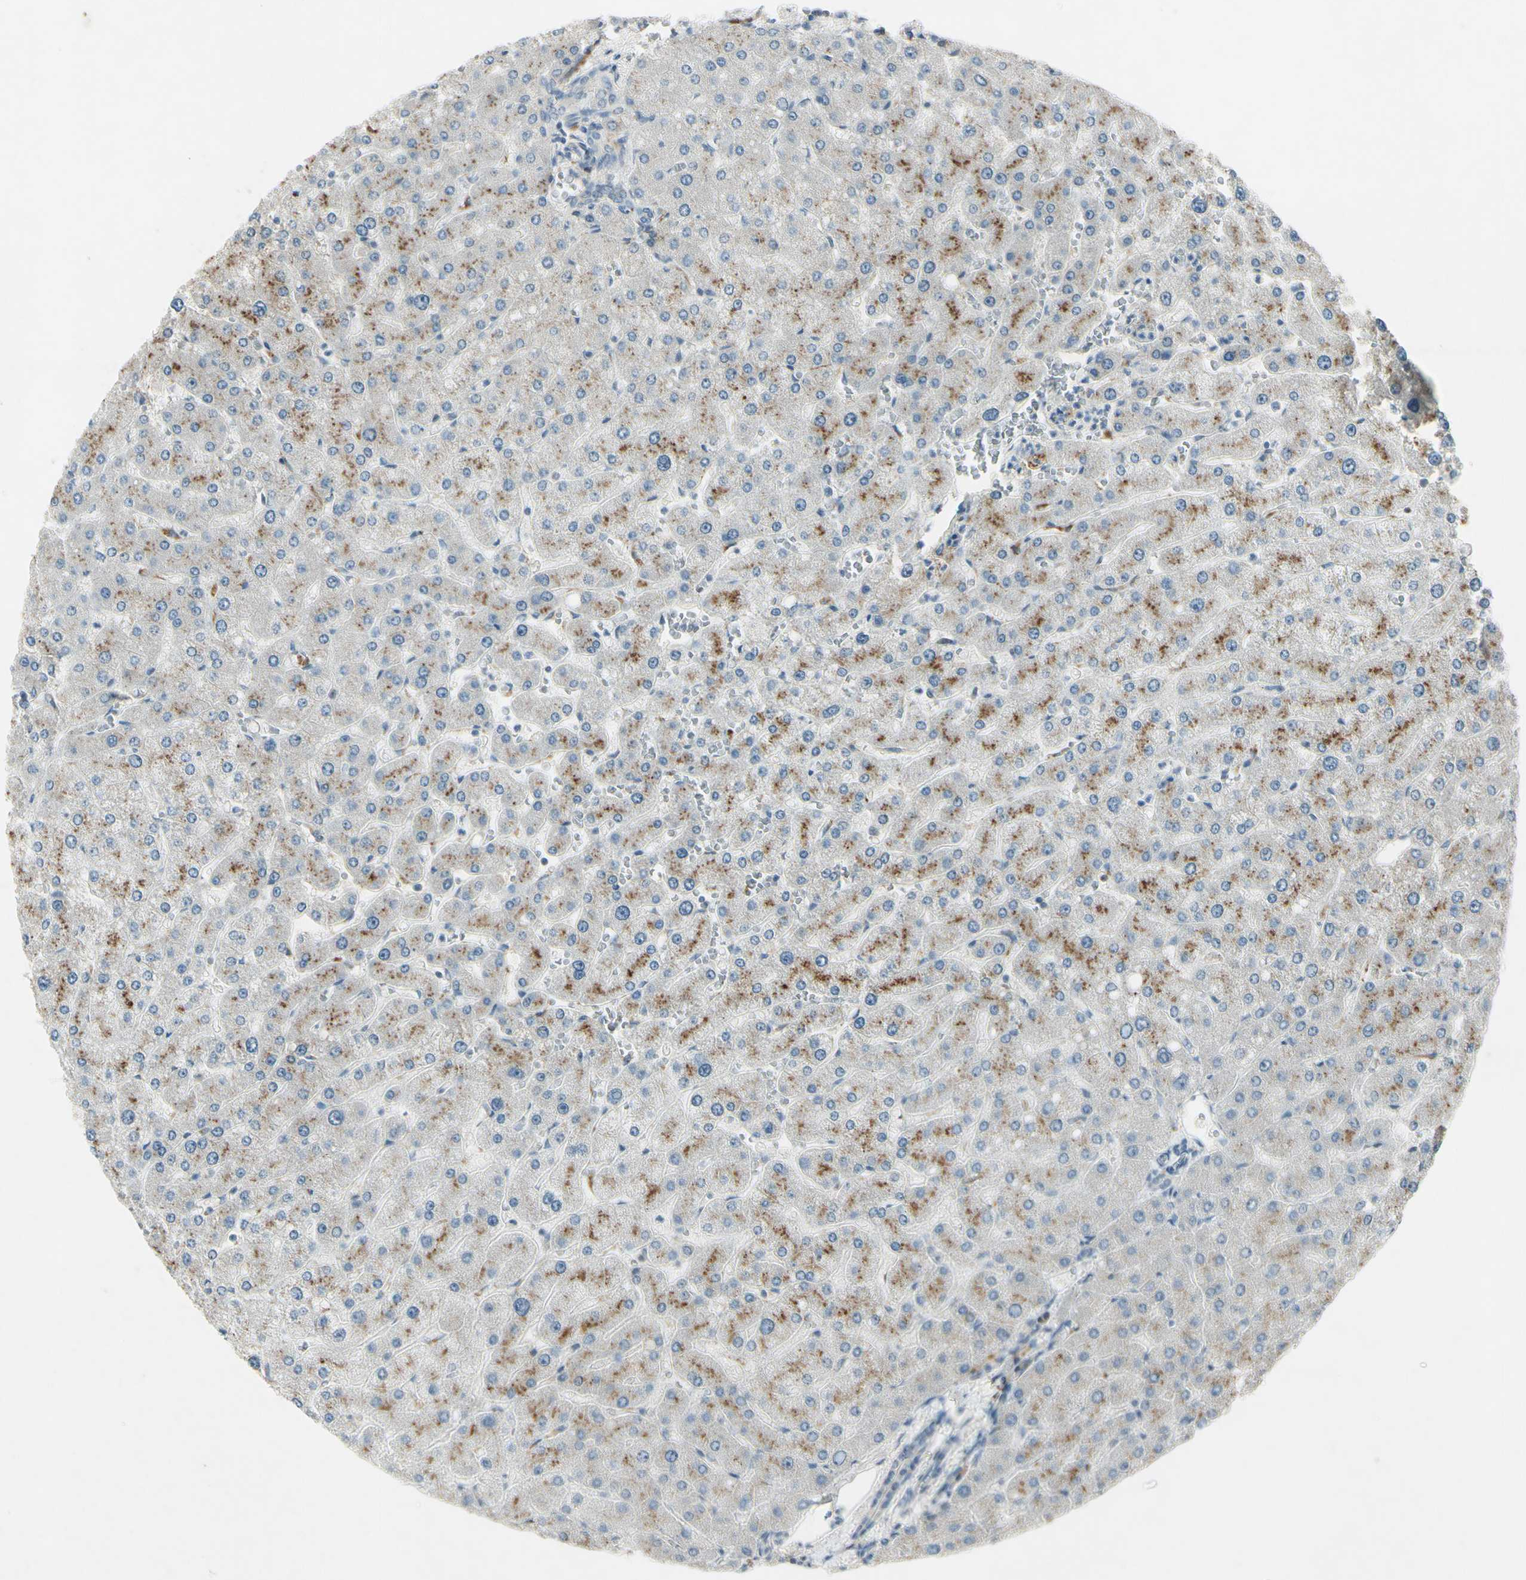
{"staining": {"intensity": "negative", "quantity": "none", "location": "none"}, "tissue": "liver", "cell_type": "Cholangiocytes", "image_type": "normal", "snomed": [{"axis": "morphology", "description": "Normal tissue, NOS"}, {"axis": "topography", "description": "Liver"}], "caption": "Immunohistochemical staining of normal liver reveals no significant positivity in cholangiocytes.", "gene": "SNAP91", "patient": {"sex": "male", "age": 55}}